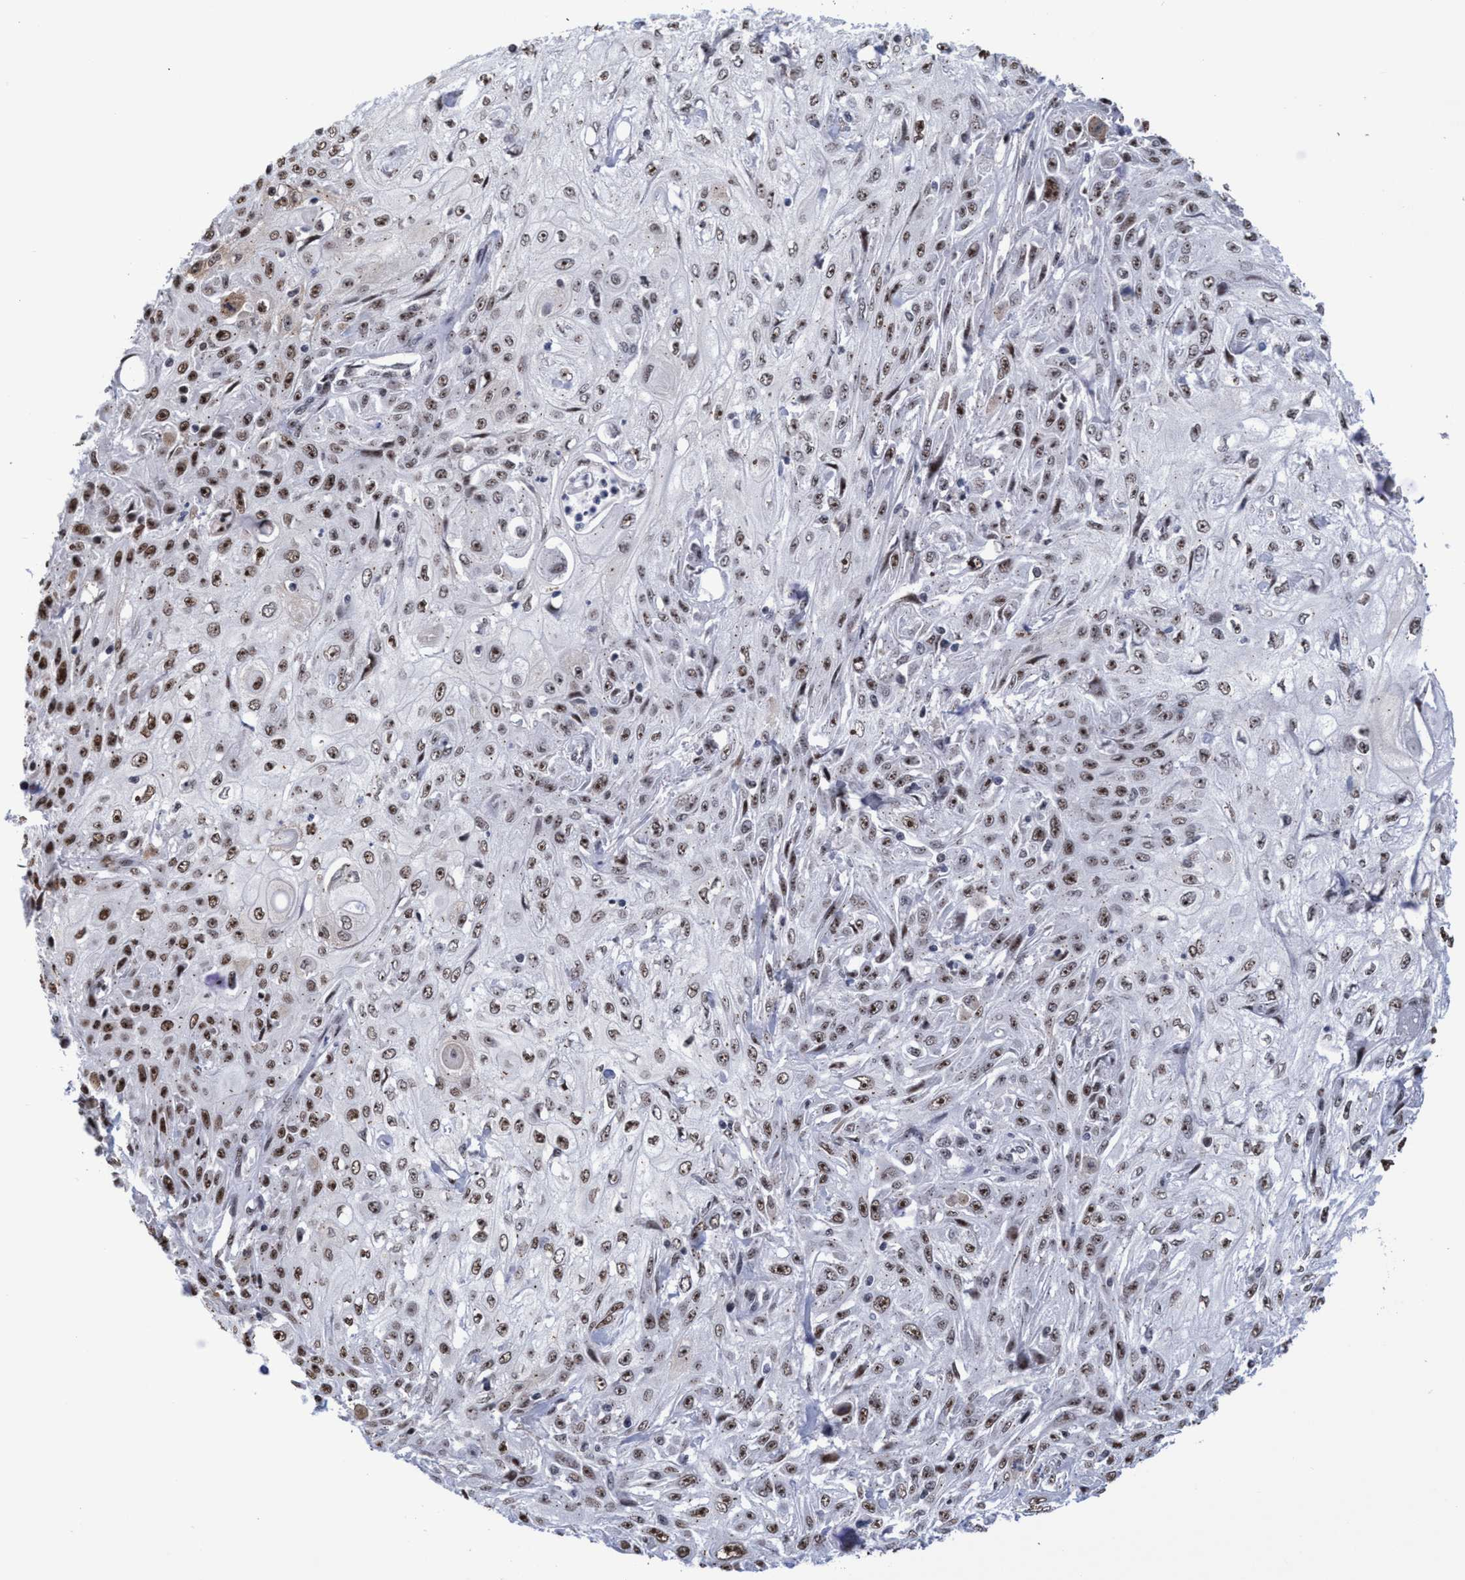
{"staining": {"intensity": "moderate", "quantity": ">75%", "location": "nuclear"}, "tissue": "skin cancer", "cell_type": "Tumor cells", "image_type": "cancer", "snomed": [{"axis": "morphology", "description": "Squamous cell carcinoma, NOS"}, {"axis": "morphology", "description": "Squamous cell carcinoma, metastatic, NOS"}, {"axis": "topography", "description": "Skin"}, {"axis": "topography", "description": "Lymph node"}], "caption": "Skin cancer stained with DAB immunohistochemistry exhibits medium levels of moderate nuclear positivity in approximately >75% of tumor cells.", "gene": "EFCAB10", "patient": {"sex": "male", "age": 75}}